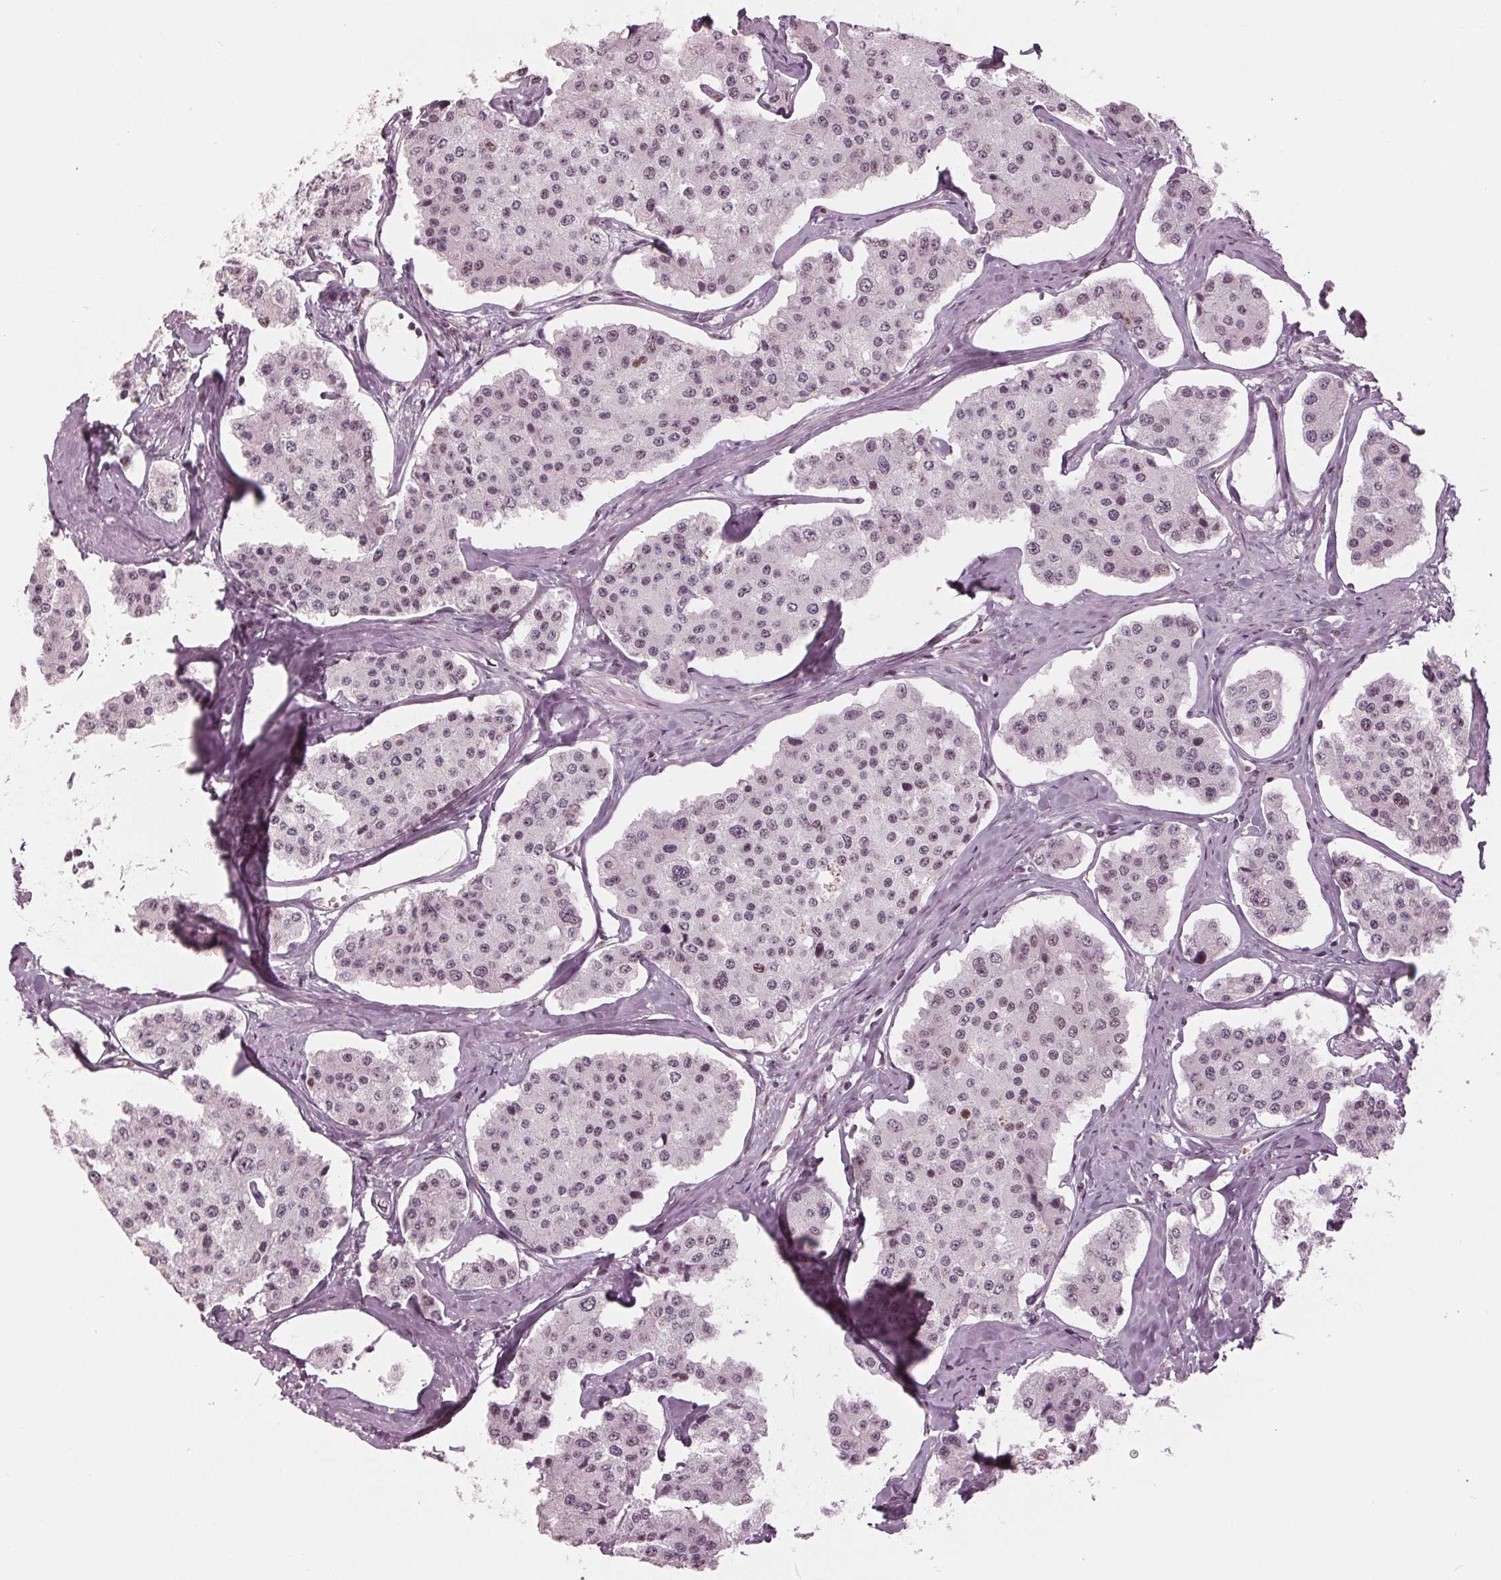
{"staining": {"intensity": "weak", "quantity": "25%-75%", "location": "nuclear"}, "tissue": "carcinoid", "cell_type": "Tumor cells", "image_type": "cancer", "snomed": [{"axis": "morphology", "description": "Carcinoid, malignant, NOS"}, {"axis": "topography", "description": "Small intestine"}], "caption": "A high-resolution histopathology image shows immunohistochemistry (IHC) staining of carcinoid (malignant), which exhibits weak nuclear staining in approximately 25%-75% of tumor cells.", "gene": "DNMT3L", "patient": {"sex": "female", "age": 65}}